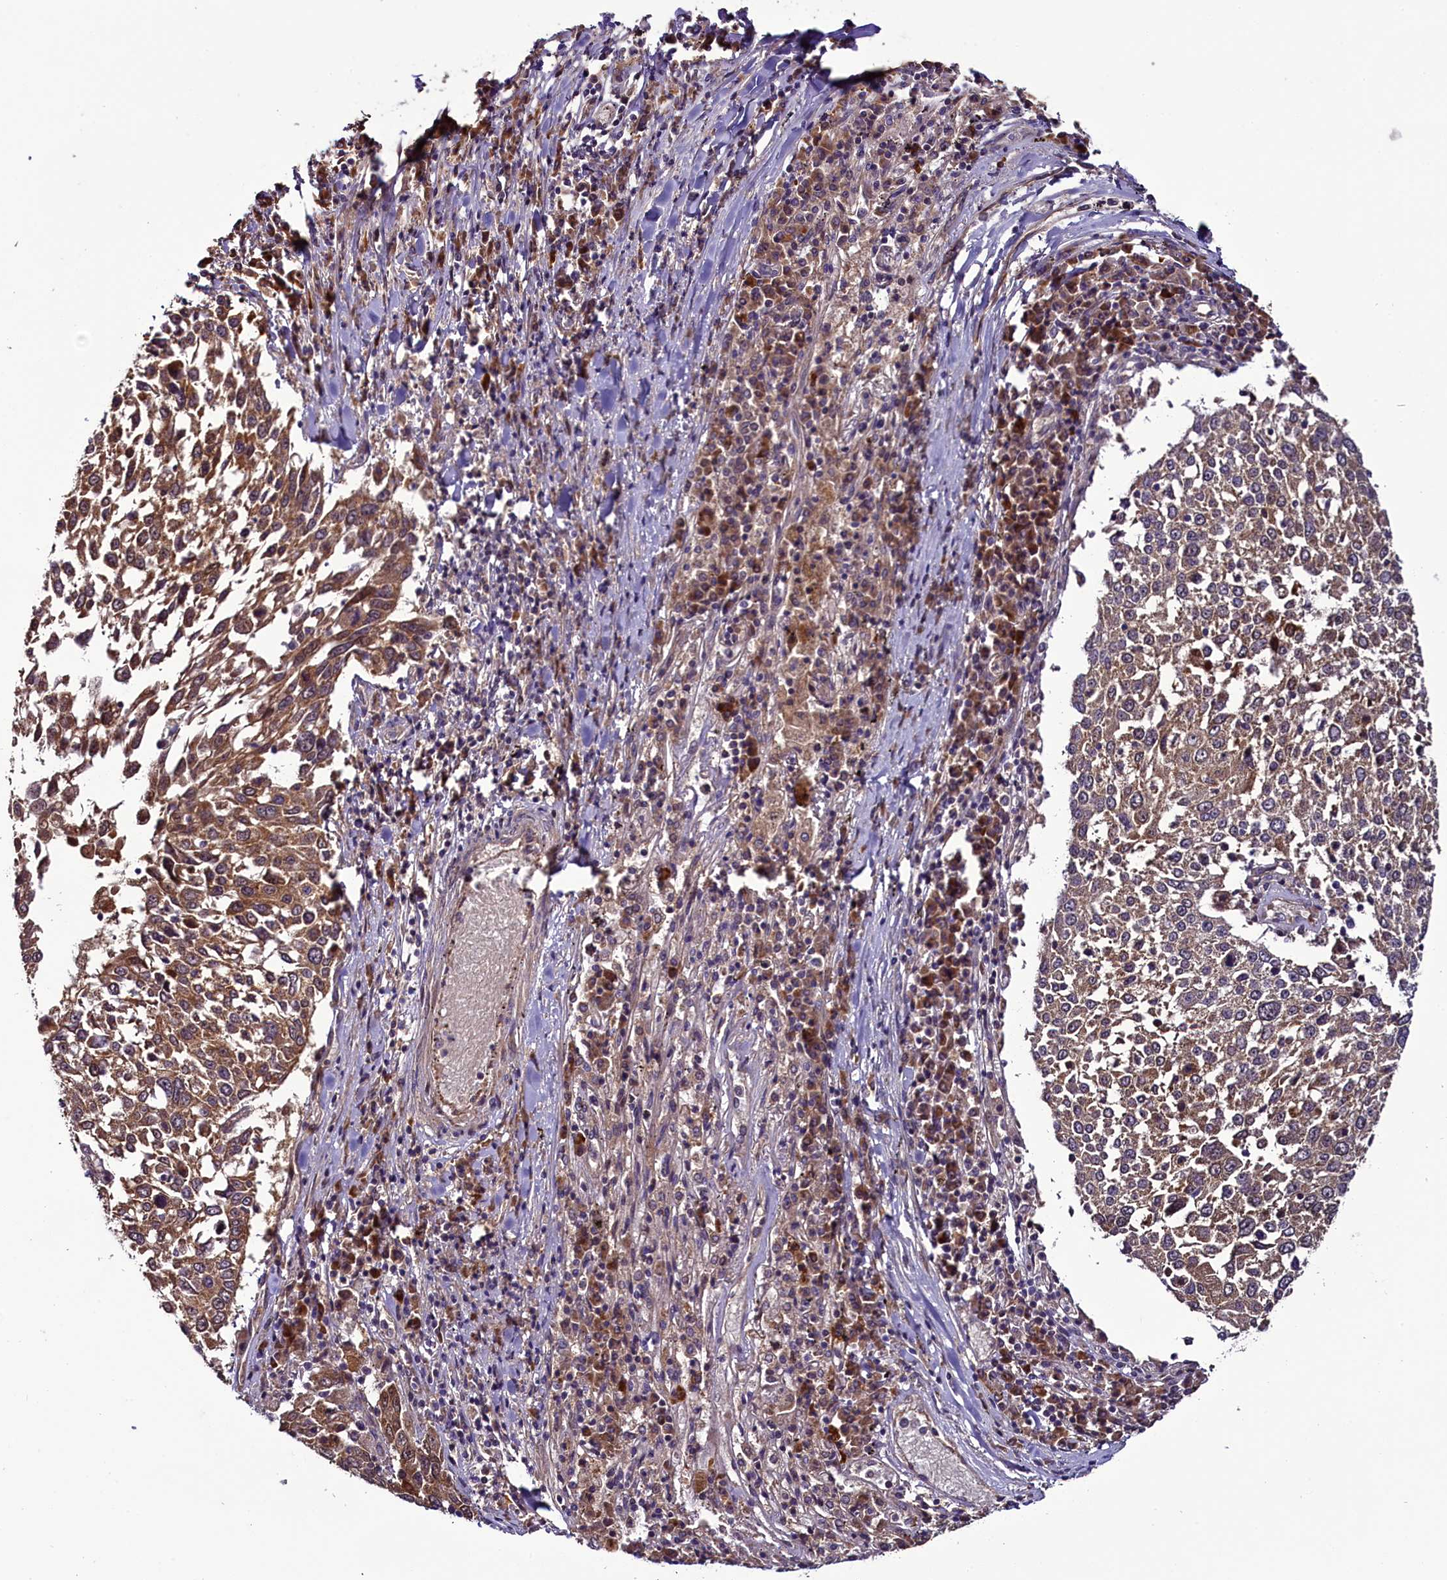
{"staining": {"intensity": "moderate", "quantity": ">75%", "location": "cytoplasmic/membranous"}, "tissue": "lung cancer", "cell_type": "Tumor cells", "image_type": "cancer", "snomed": [{"axis": "morphology", "description": "Squamous cell carcinoma, NOS"}, {"axis": "topography", "description": "Lung"}], "caption": "Lung cancer (squamous cell carcinoma) stained for a protein demonstrates moderate cytoplasmic/membranous positivity in tumor cells. Immunohistochemistry stains the protein in brown and the nuclei are stained blue.", "gene": "RPUSD2", "patient": {"sex": "male", "age": 65}}